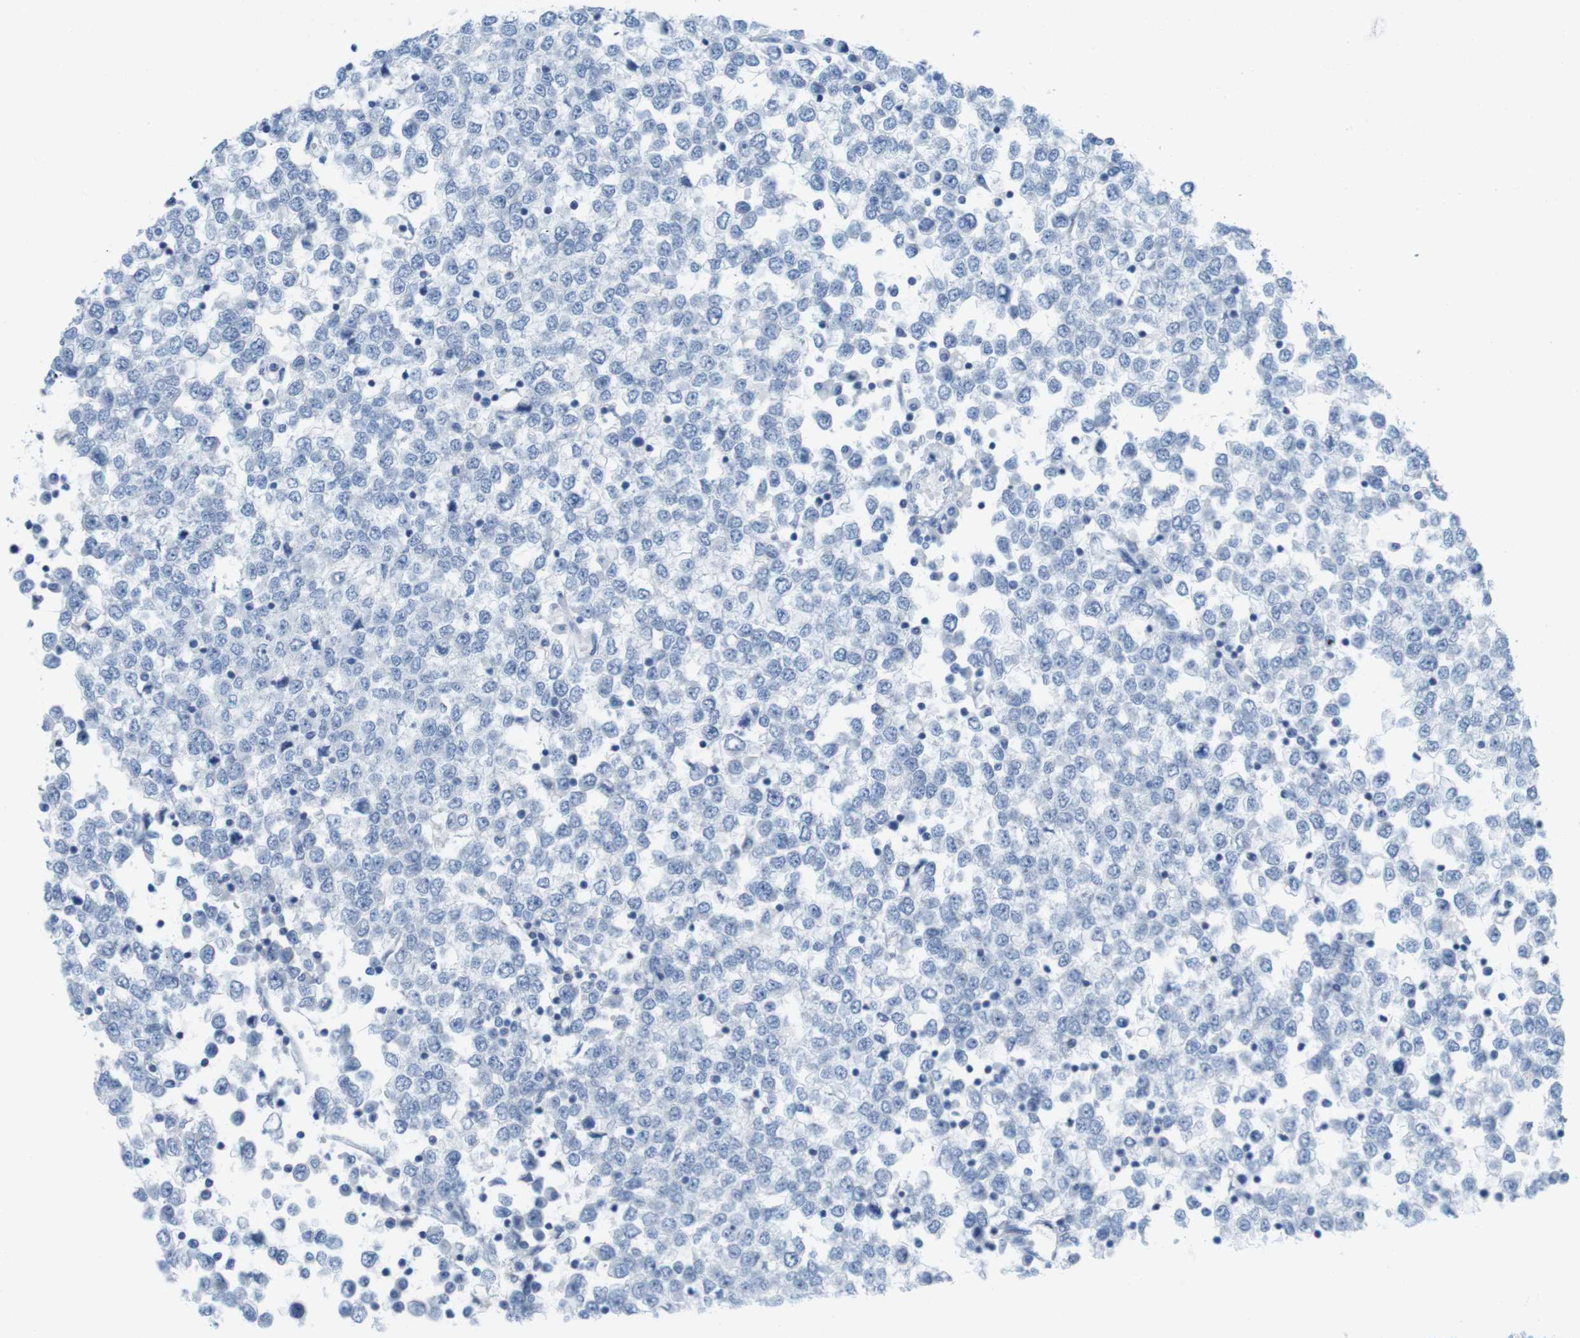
{"staining": {"intensity": "negative", "quantity": "none", "location": "none"}, "tissue": "testis cancer", "cell_type": "Tumor cells", "image_type": "cancer", "snomed": [{"axis": "morphology", "description": "Seminoma, NOS"}, {"axis": "topography", "description": "Testis"}], "caption": "An immunohistochemistry (IHC) micrograph of testis seminoma is shown. There is no staining in tumor cells of testis seminoma.", "gene": "CD5", "patient": {"sex": "male", "age": 65}}